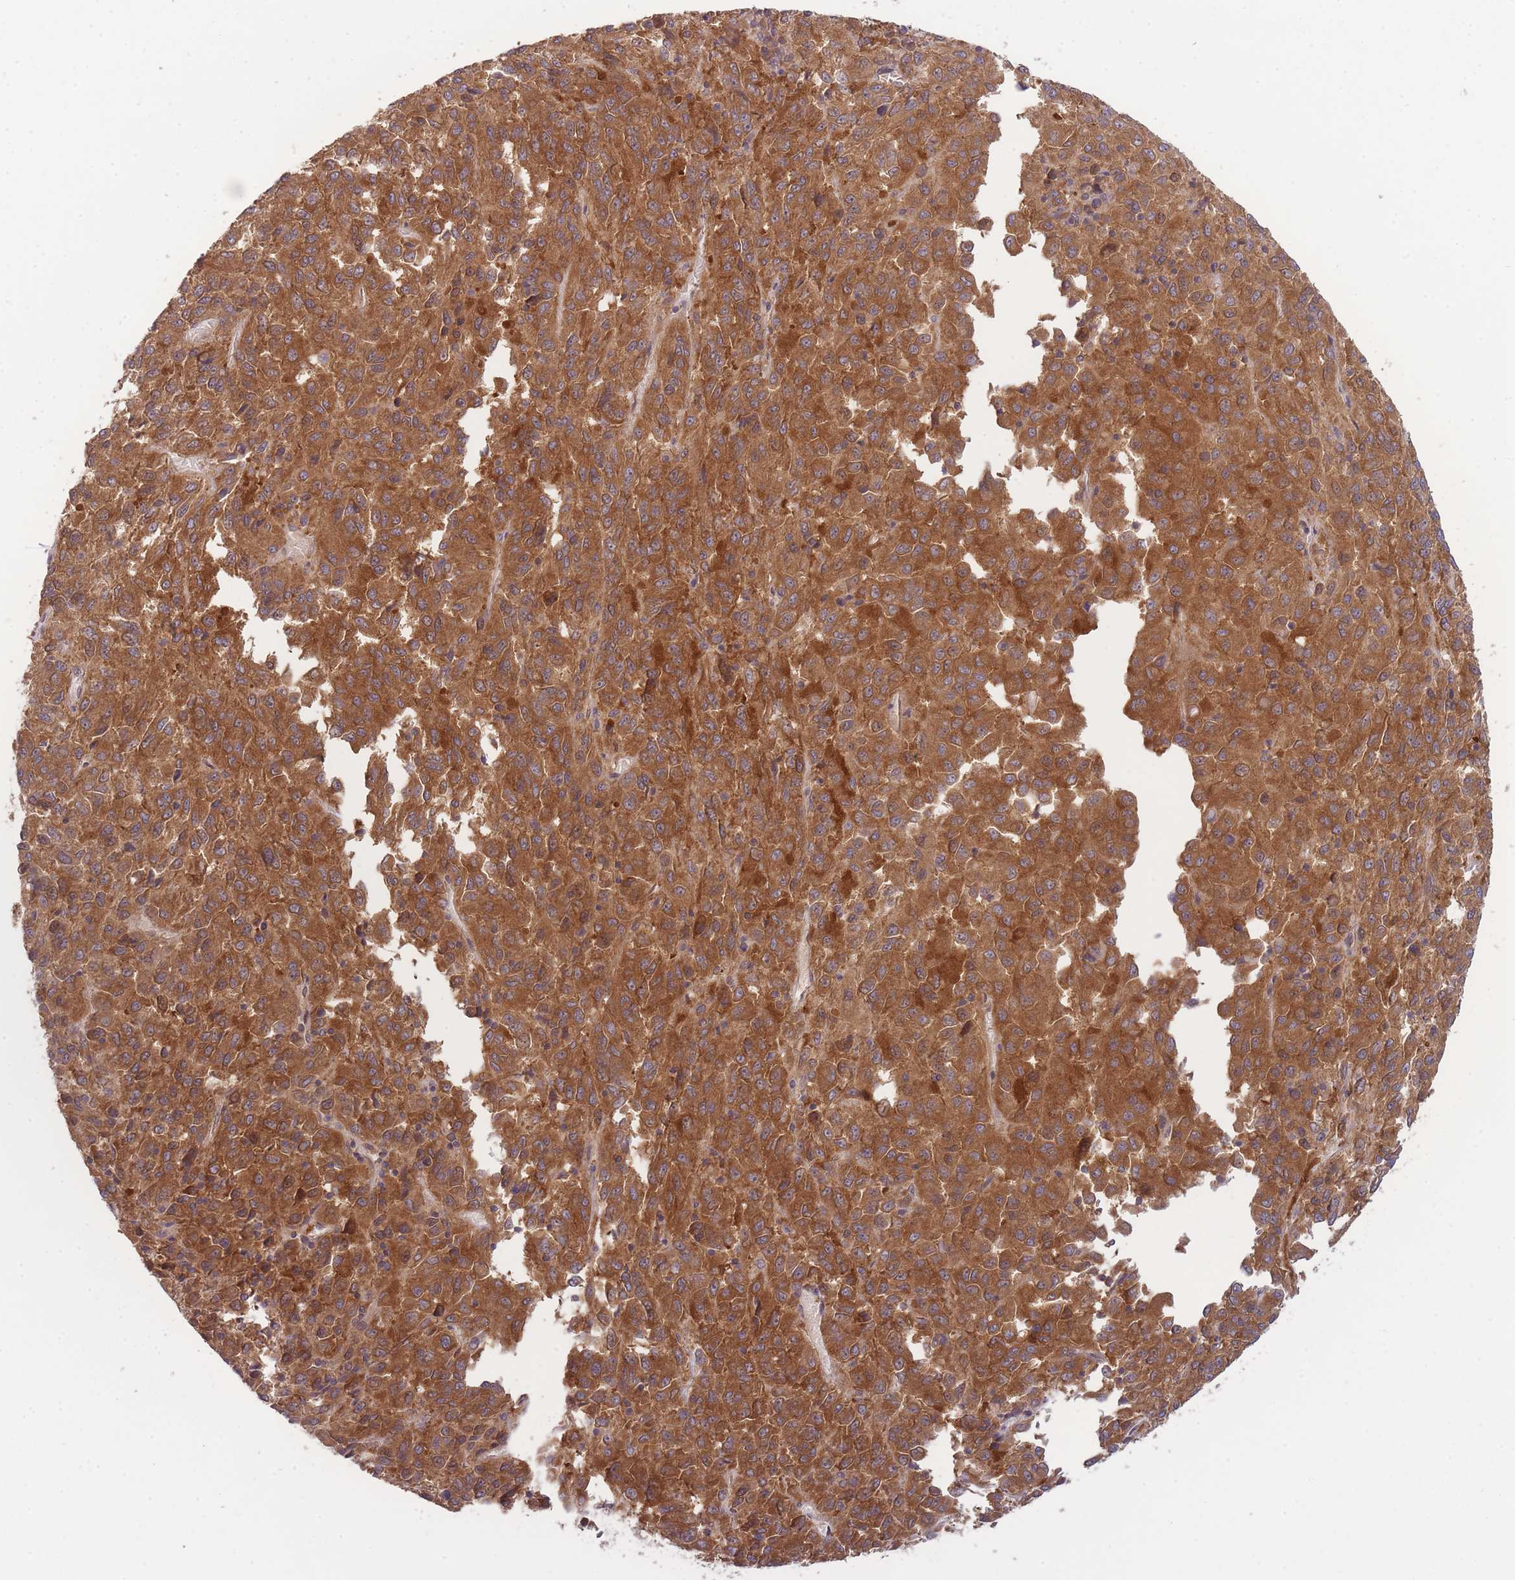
{"staining": {"intensity": "moderate", "quantity": ">75%", "location": "cytoplasmic/membranous"}, "tissue": "melanoma", "cell_type": "Tumor cells", "image_type": "cancer", "snomed": [{"axis": "morphology", "description": "Malignant melanoma, Metastatic site"}, {"axis": "topography", "description": "Lung"}], "caption": "Melanoma stained with immunohistochemistry shows moderate cytoplasmic/membranous expression in approximately >75% of tumor cells.", "gene": "PFDN6", "patient": {"sex": "male", "age": 64}}